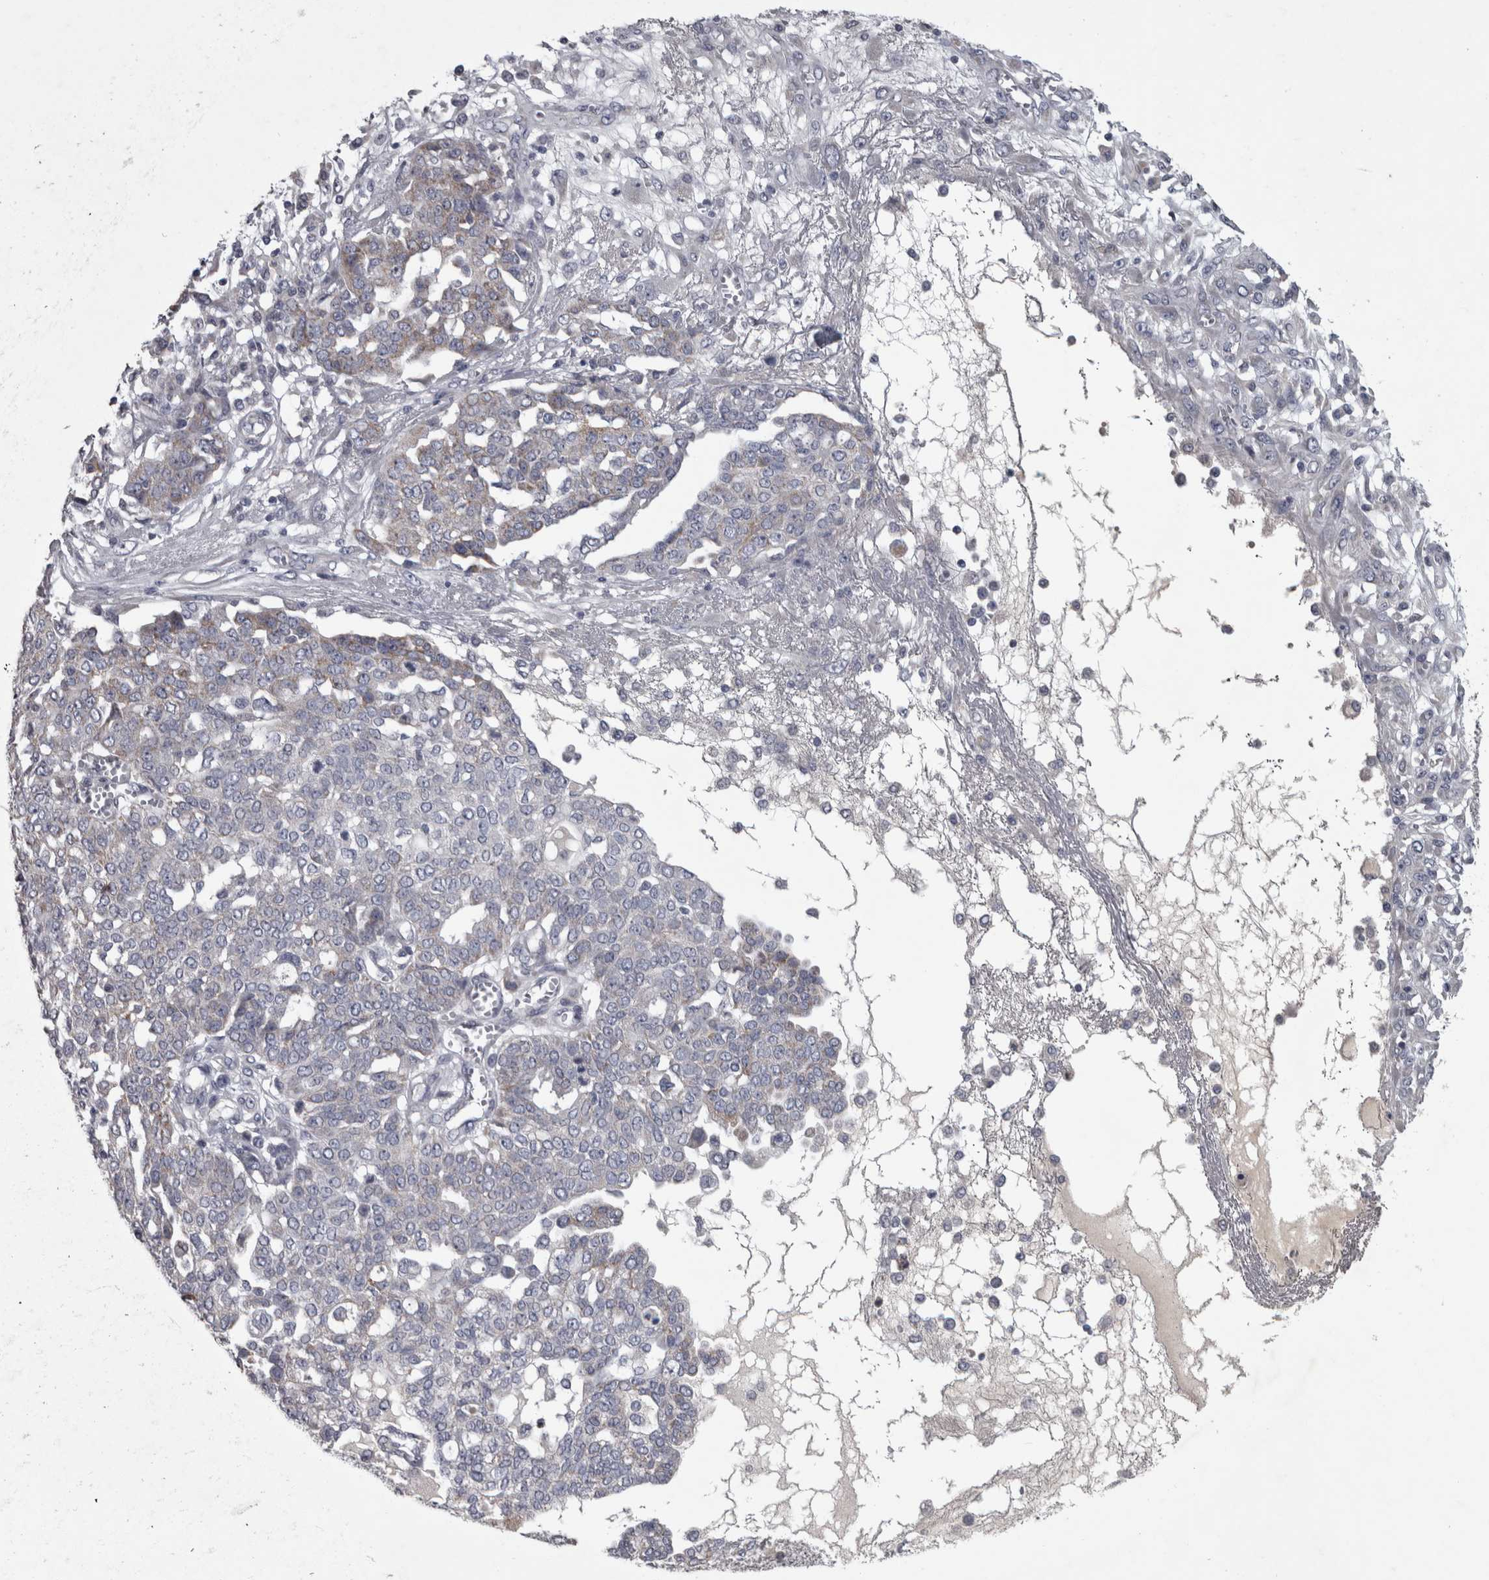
{"staining": {"intensity": "weak", "quantity": "<25%", "location": "cytoplasmic/membranous"}, "tissue": "ovarian cancer", "cell_type": "Tumor cells", "image_type": "cancer", "snomed": [{"axis": "morphology", "description": "Cystadenocarcinoma, serous, NOS"}, {"axis": "topography", "description": "Soft tissue"}, {"axis": "topography", "description": "Ovary"}], "caption": "Immunohistochemical staining of human ovarian serous cystadenocarcinoma reveals no significant staining in tumor cells. (Brightfield microscopy of DAB immunohistochemistry at high magnification).", "gene": "DBT", "patient": {"sex": "female", "age": 57}}